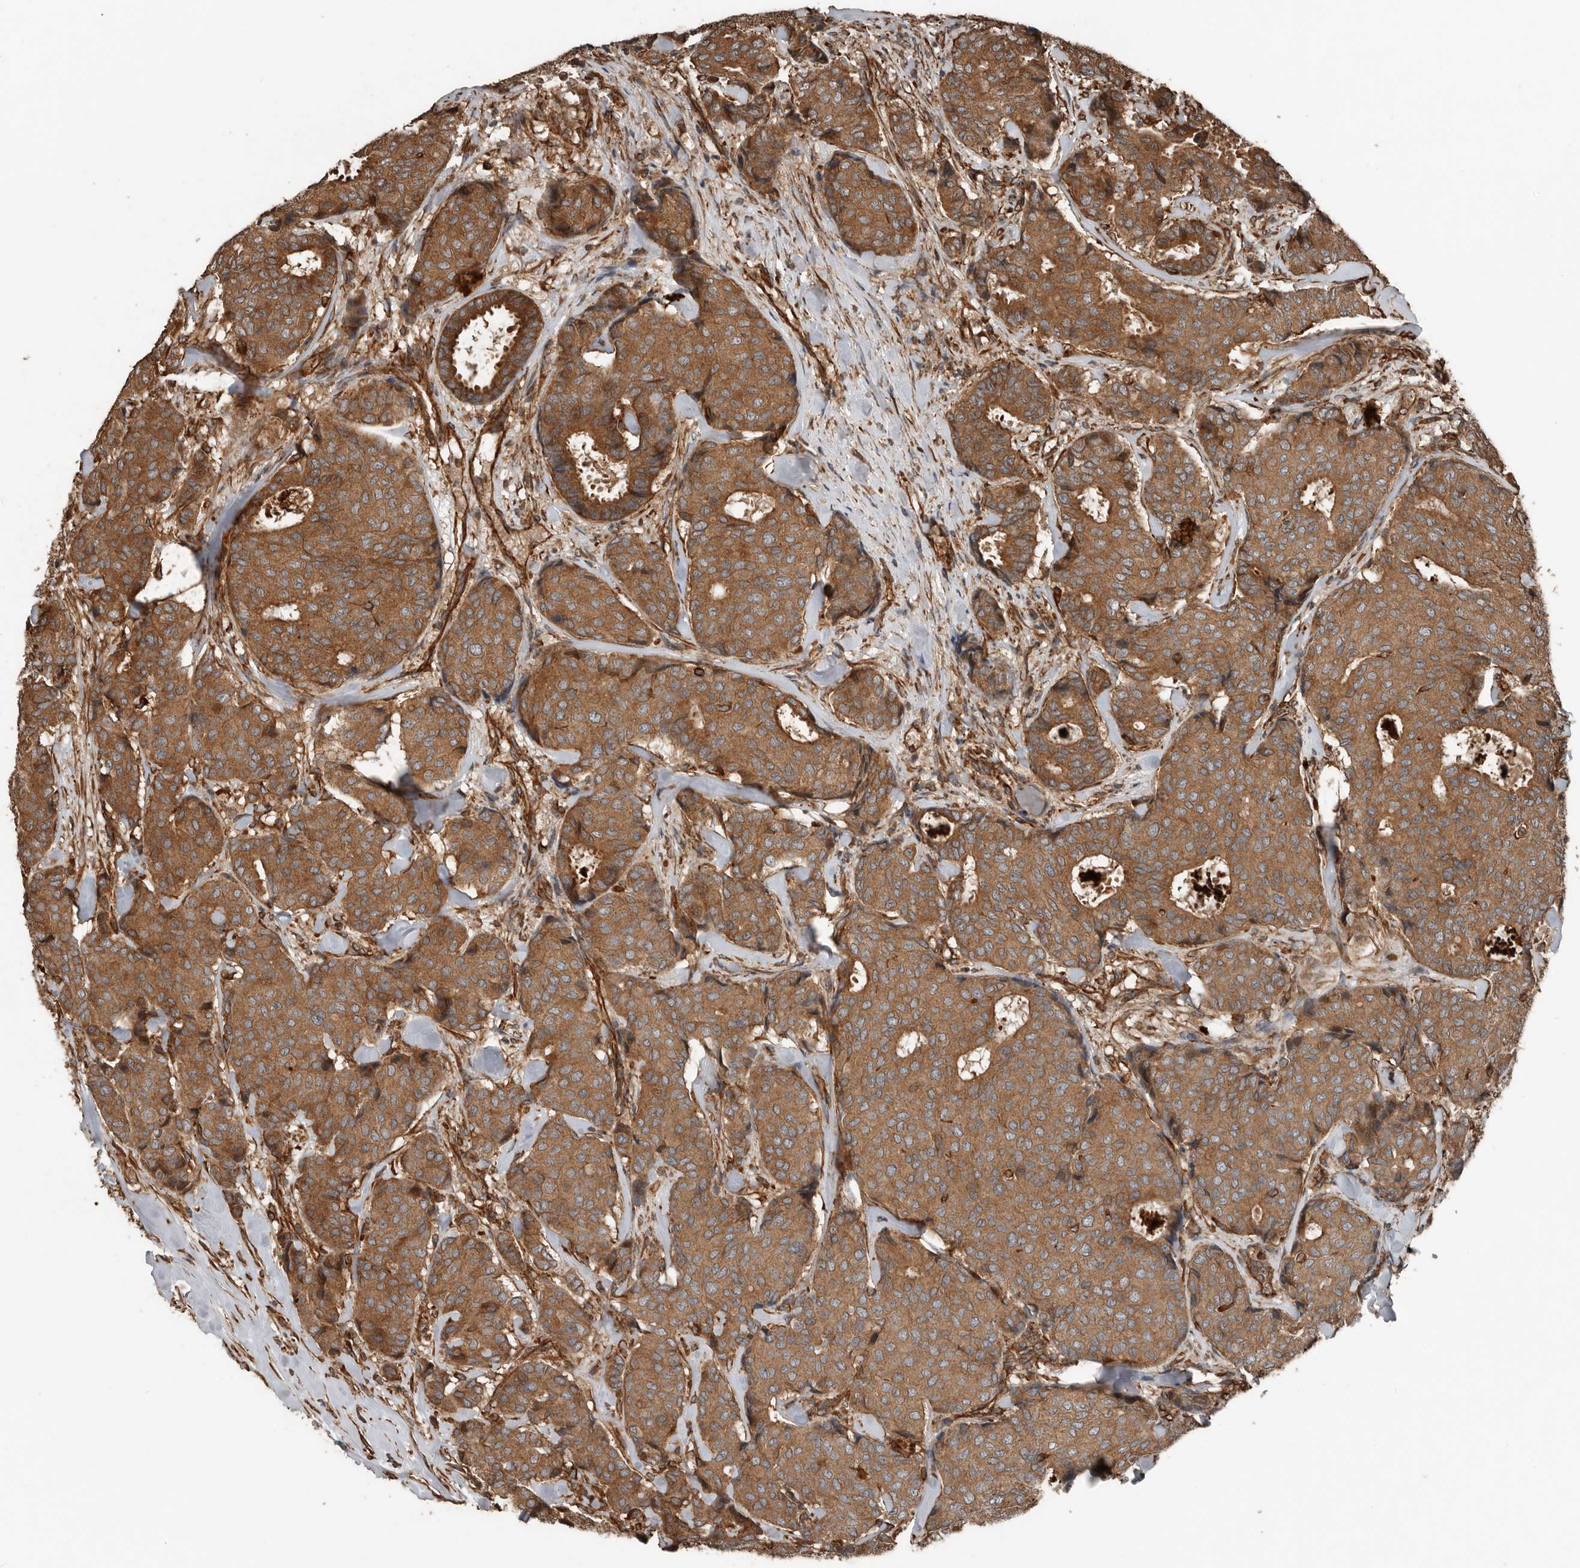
{"staining": {"intensity": "moderate", "quantity": ">75%", "location": "cytoplasmic/membranous"}, "tissue": "breast cancer", "cell_type": "Tumor cells", "image_type": "cancer", "snomed": [{"axis": "morphology", "description": "Duct carcinoma"}, {"axis": "topography", "description": "Breast"}], "caption": "Immunohistochemistry (IHC) image of neoplastic tissue: breast cancer stained using immunohistochemistry displays medium levels of moderate protein expression localized specifically in the cytoplasmic/membranous of tumor cells, appearing as a cytoplasmic/membranous brown color.", "gene": "YOD1", "patient": {"sex": "female", "age": 75}}